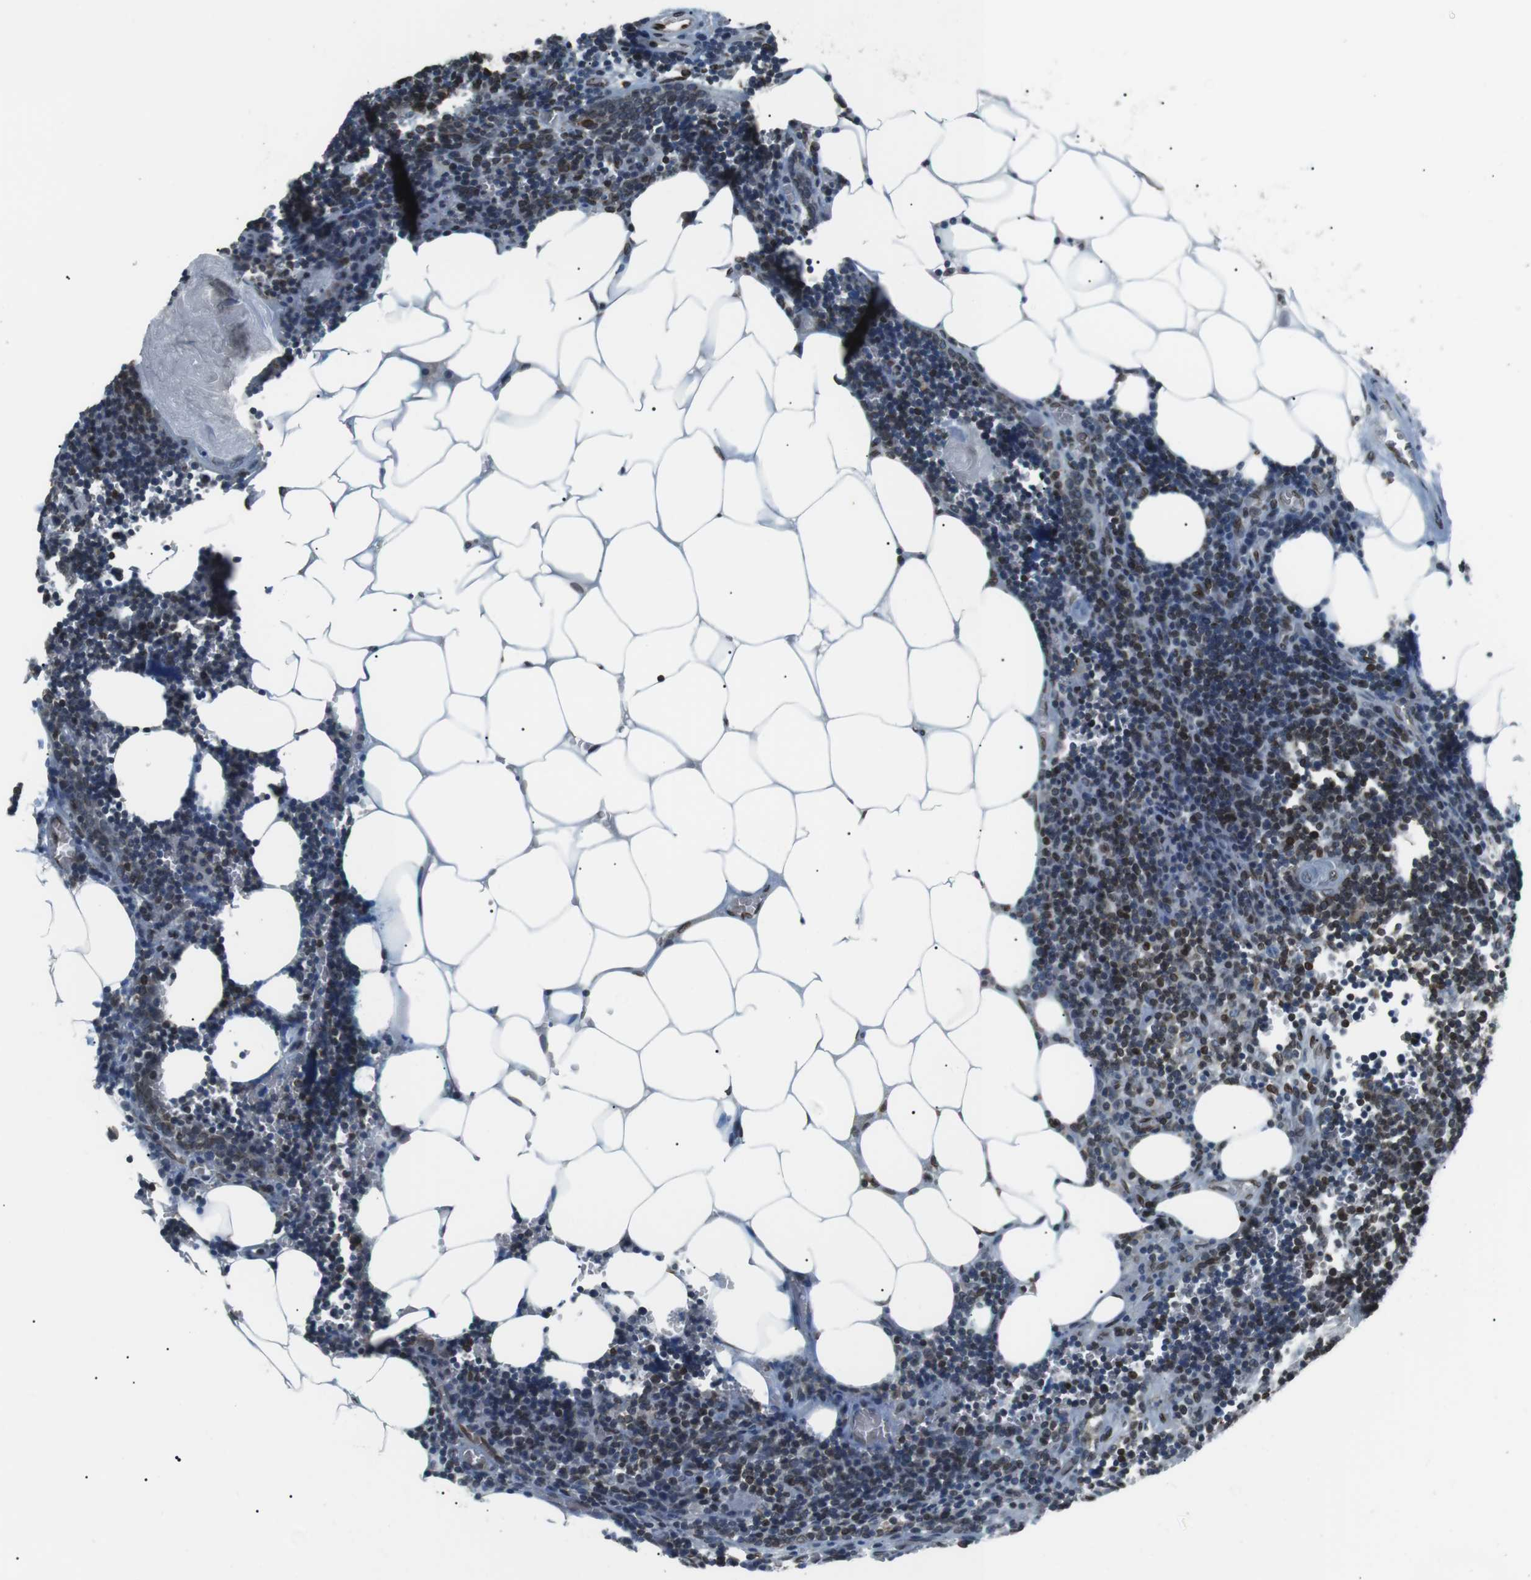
{"staining": {"intensity": "strong", "quantity": "<25%", "location": "cytoplasmic/membranous,nuclear"}, "tissue": "lymph node", "cell_type": "Germinal center cells", "image_type": "normal", "snomed": [{"axis": "morphology", "description": "Normal tissue, NOS"}, {"axis": "topography", "description": "Lymph node"}], "caption": "A high-resolution image shows immunohistochemistry (IHC) staining of benign lymph node, which reveals strong cytoplasmic/membranous,nuclear expression in approximately <25% of germinal center cells. (DAB (3,3'-diaminobenzidine) IHC with brightfield microscopy, high magnification).", "gene": "TMX4", "patient": {"sex": "male", "age": 33}}